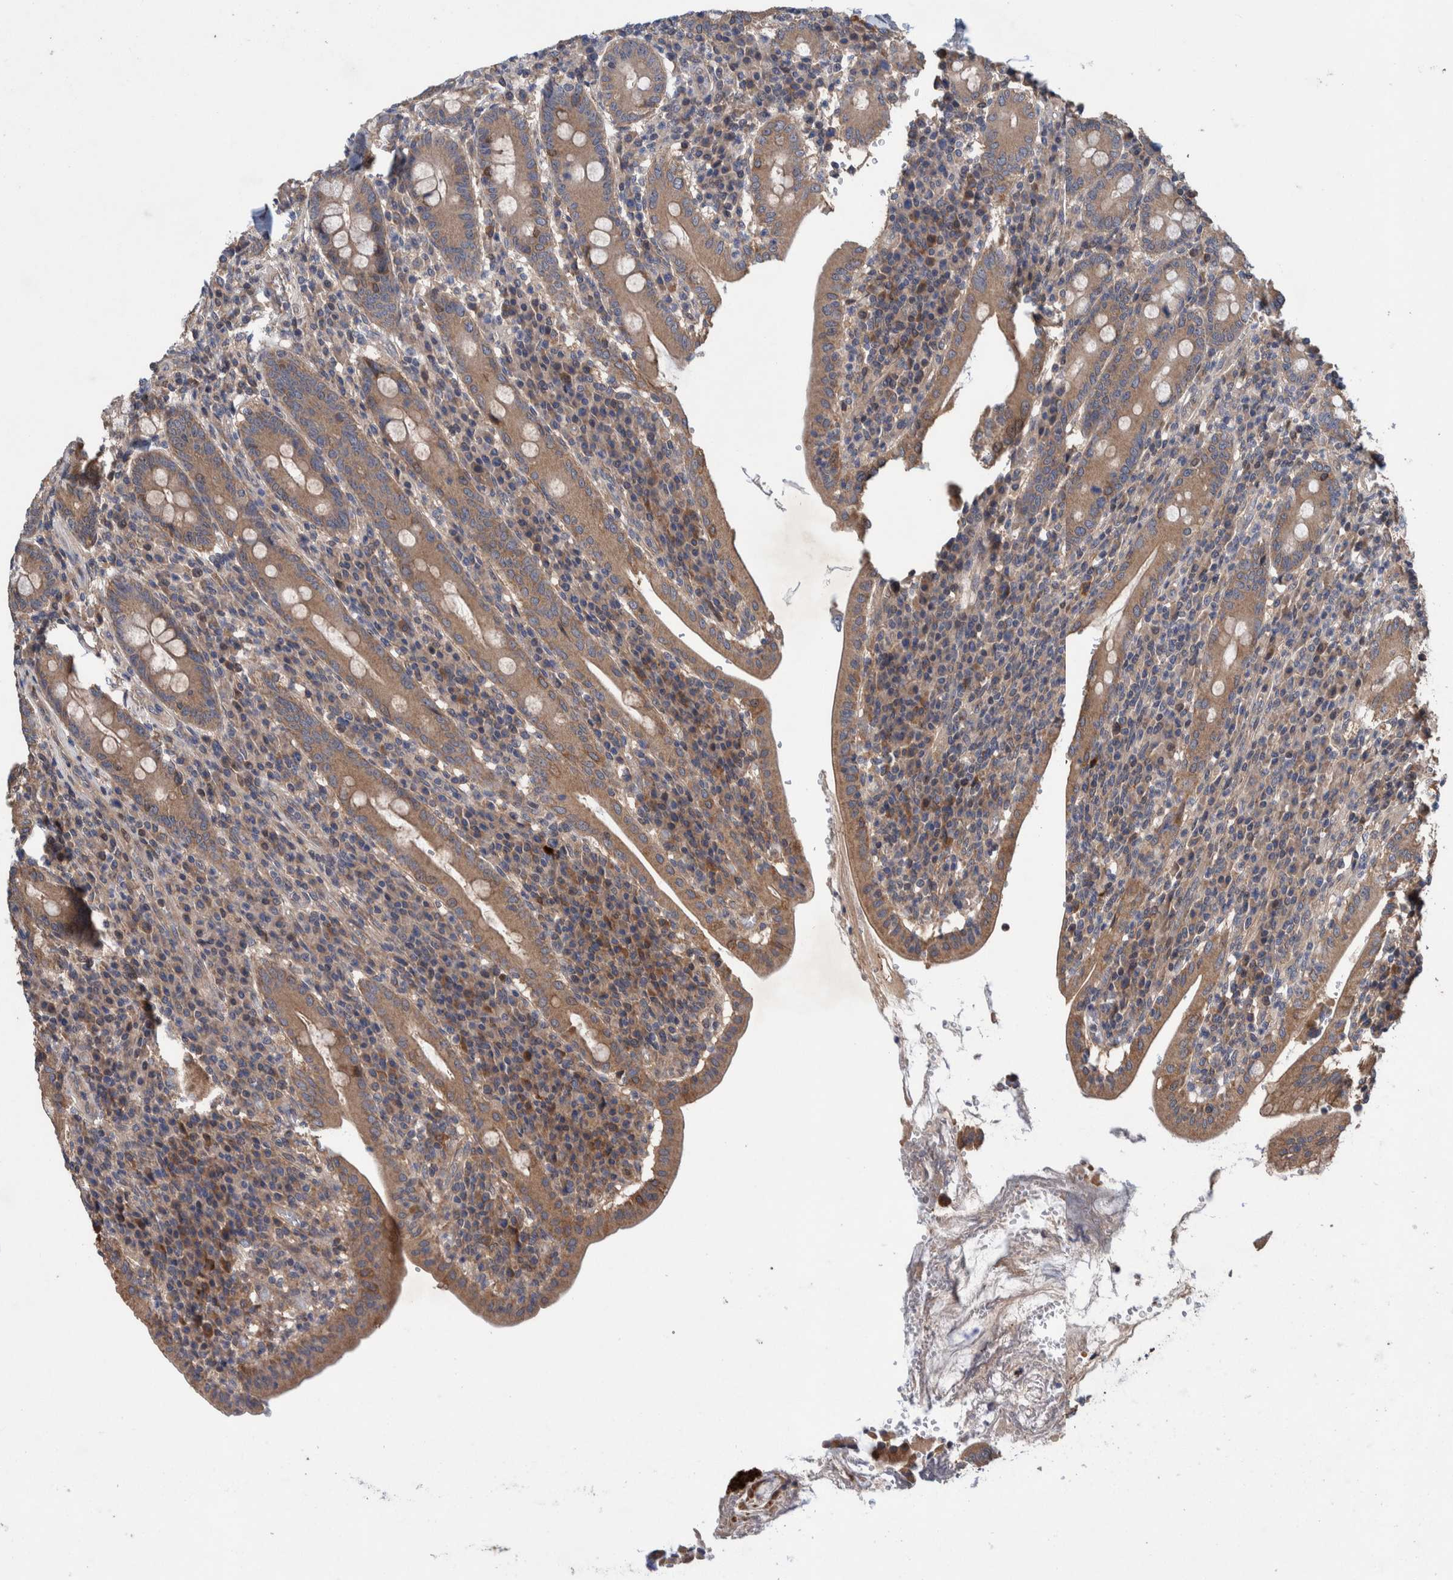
{"staining": {"intensity": "strong", "quantity": ">75%", "location": "cytoplasmic/membranous"}, "tissue": "duodenum", "cell_type": "Glandular cells", "image_type": "normal", "snomed": [{"axis": "morphology", "description": "Normal tissue, NOS"}, {"axis": "morphology", "description": "Adenocarcinoma, NOS"}, {"axis": "topography", "description": "Pancreas"}, {"axis": "topography", "description": "Duodenum"}], "caption": "Protein positivity by immunohistochemistry demonstrates strong cytoplasmic/membranous positivity in approximately >75% of glandular cells in normal duodenum.", "gene": "PIK3R6", "patient": {"sex": "male", "age": 50}}